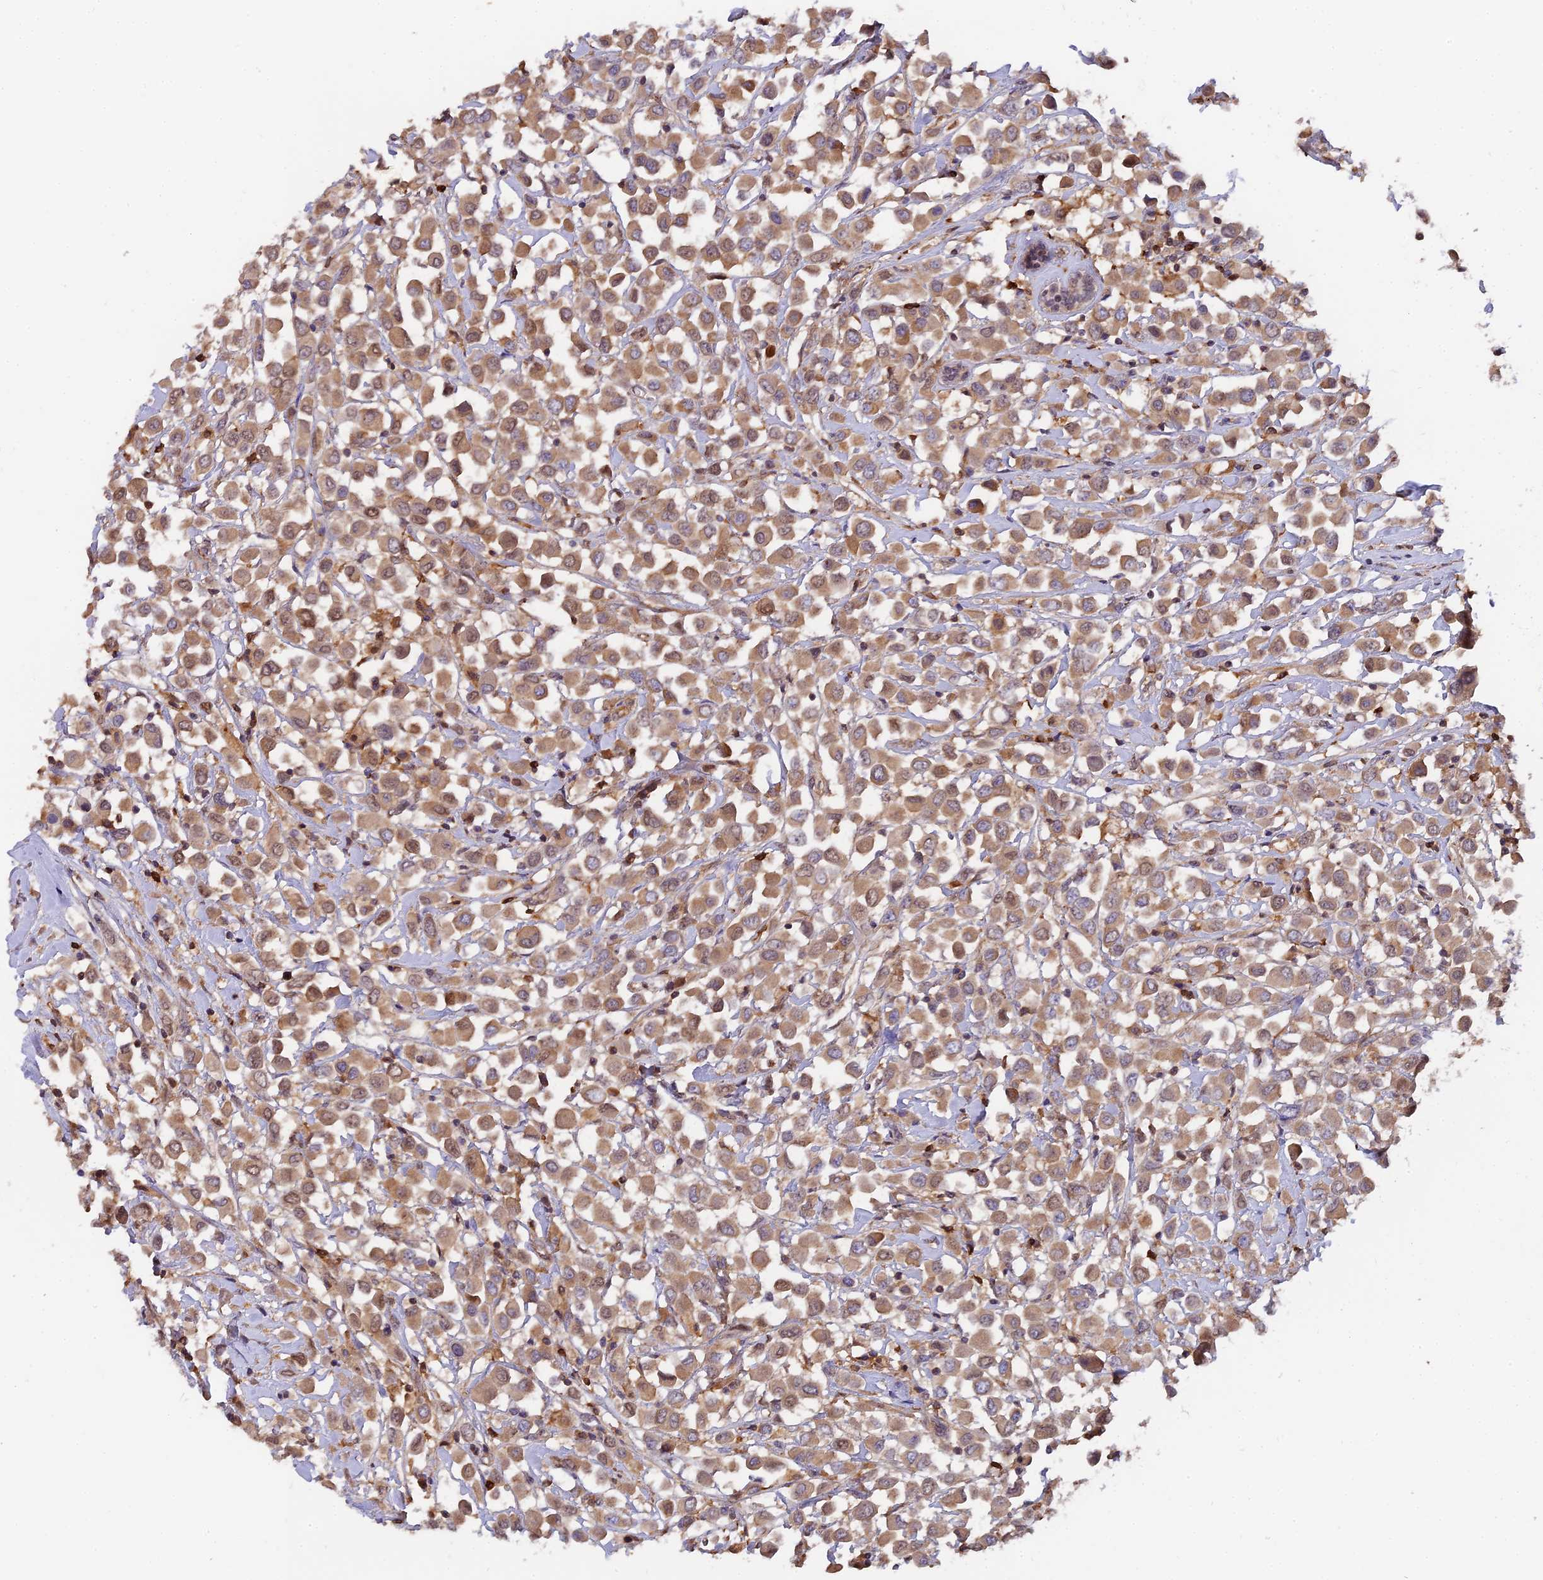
{"staining": {"intensity": "moderate", "quantity": ">75%", "location": "cytoplasmic/membranous"}, "tissue": "breast cancer", "cell_type": "Tumor cells", "image_type": "cancer", "snomed": [{"axis": "morphology", "description": "Duct carcinoma"}, {"axis": "topography", "description": "Breast"}], "caption": "Breast infiltrating ductal carcinoma was stained to show a protein in brown. There is medium levels of moderate cytoplasmic/membranous expression in about >75% of tumor cells.", "gene": "FAM118B", "patient": {"sex": "female", "age": 61}}